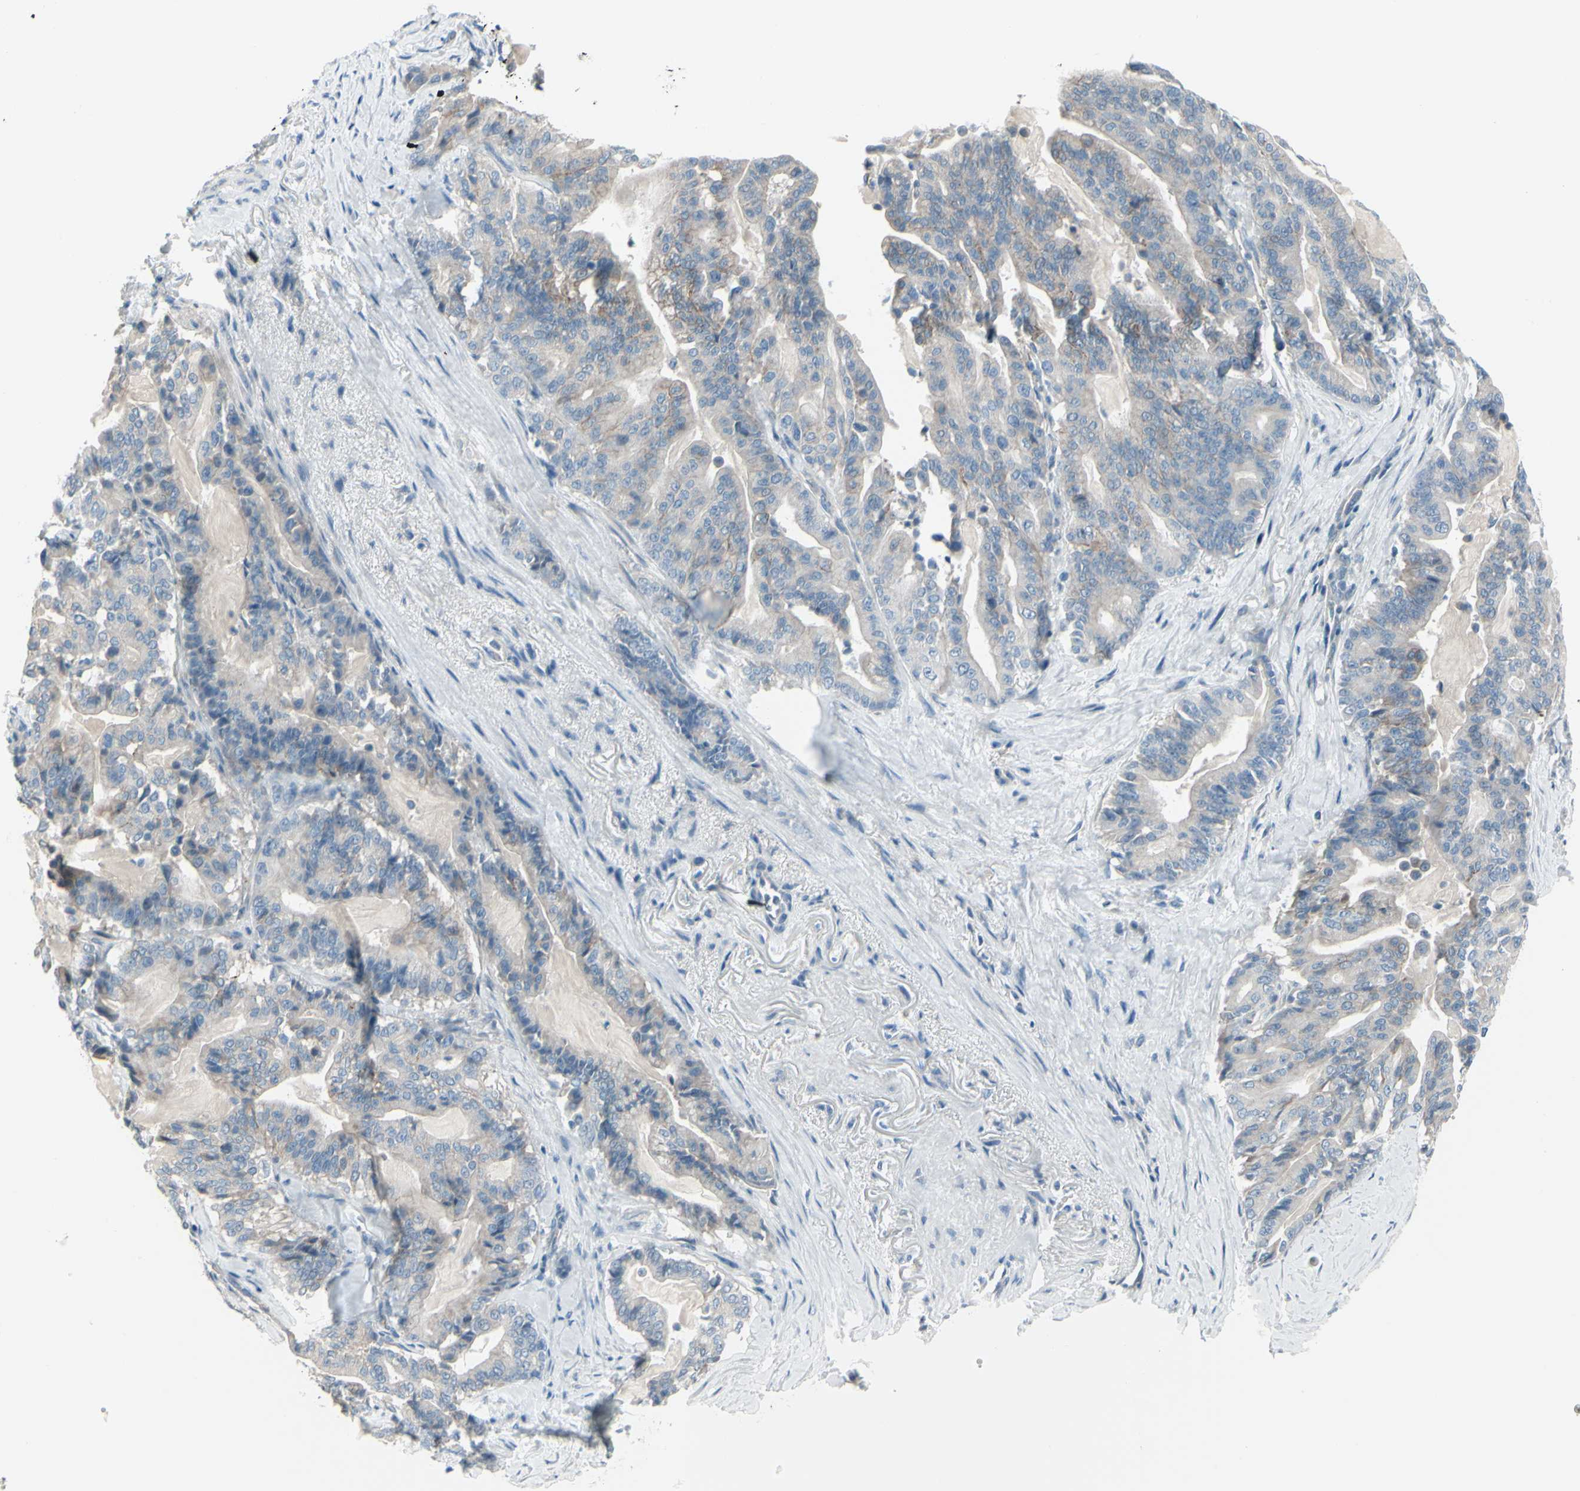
{"staining": {"intensity": "moderate", "quantity": "<25%", "location": "cytoplasmic/membranous"}, "tissue": "pancreatic cancer", "cell_type": "Tumor cells", "image_type": "cancer", "snomed": [{"axis": "morphology", "description": "Adenocarcinoma, NOS"}, {"axis": "topography", "description": "Pancreas"}], "caption": "This is an image of immunohistochemistry (IHC) staining of pancreatic cancer (adenocarcinoma), which shows moderate expression in the cytoplasmic/membranous of tumor cells.", "gene": "GPR34", "patient": {"sex": "male", "age": 63}}